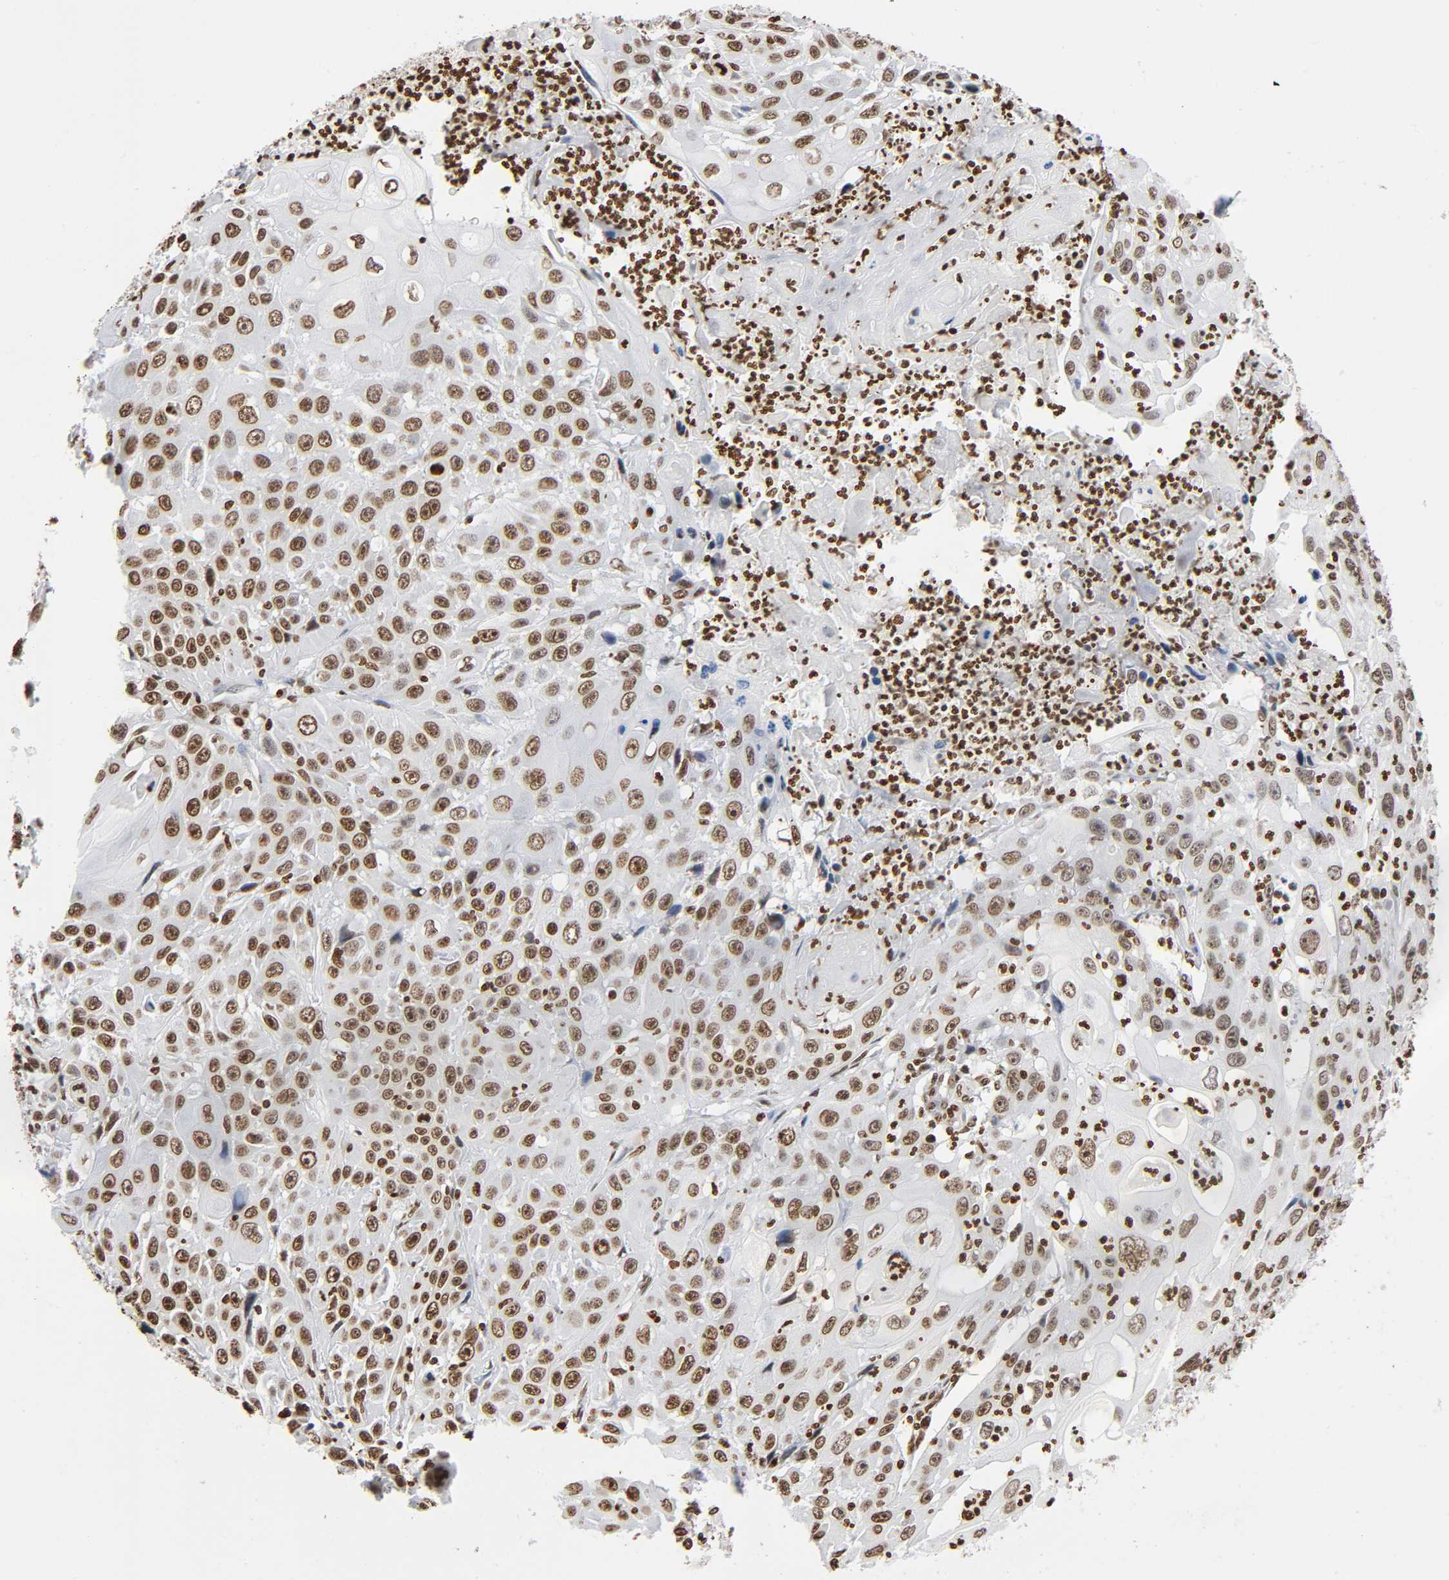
{"staining": {"intensity": "moderate", "quantity": ">75%", "location": "nuclear"}, "tissue": "cervical cancer", "cell_type": "Tumor cells", "image_type": "cancer", "snomed": [{"axis": "morphology", "description": "Squamous cell carcinoma, NOS"}, {"axis": "topography", "description": "Cervix"}], "caption": "IHC of cervical squamous cell carcinoma exhibits medium levels of moderate nuclear expression in approximately >75% of tumor cells.", "gene": "HOXA6", "patient": {"sex": "female", "age": 39}}